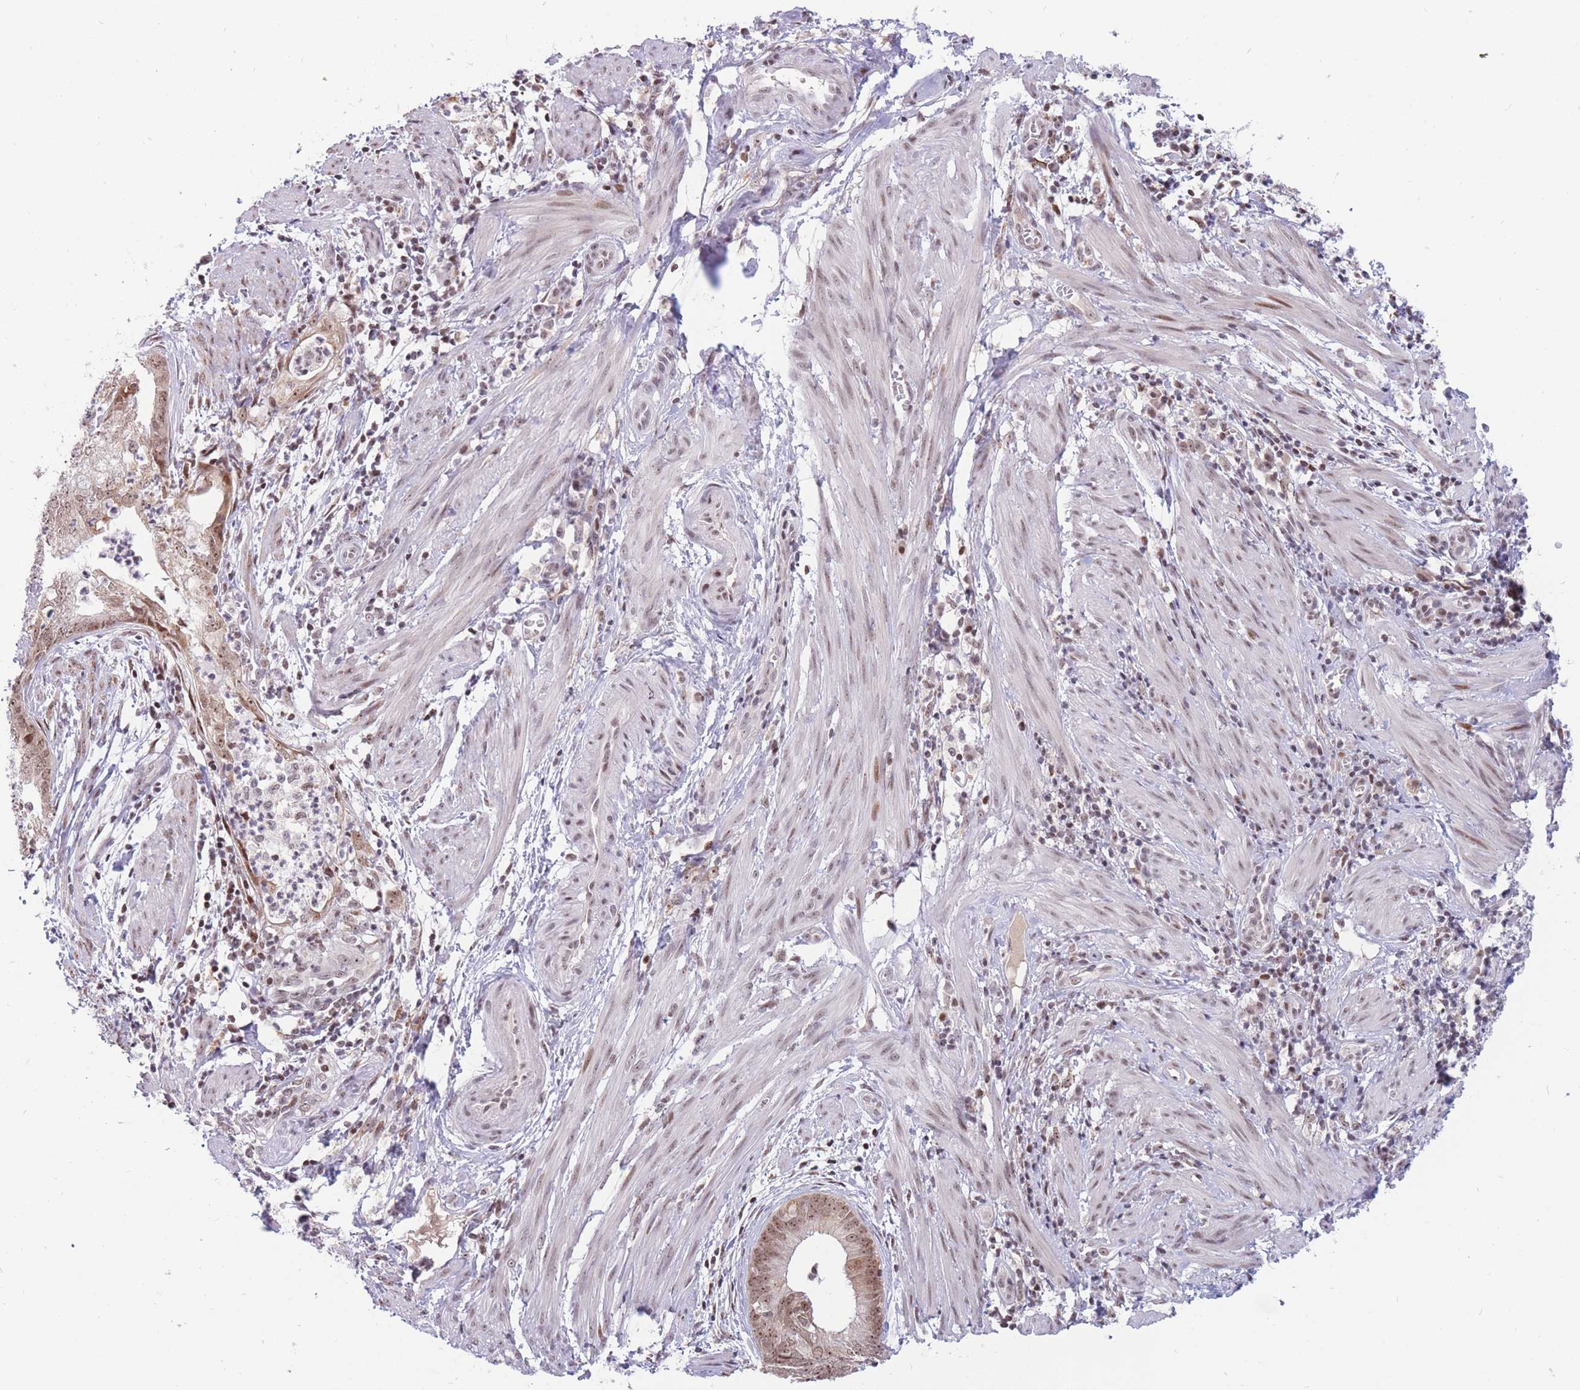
{"staining": {"intensity": "moderate", "quantity": ">75%", "location": "nuclear"}, "tissue": "endometrial cancer", "cell_type": "Tumor cells", "image_type": "cancer", "snomed": [{"axis": "morphology", "description": "Adenocarcinoma, NOS"}, {"axis": "topography", "description": "Endometrium"}], "caption": "A histopathology image of adenocarcinoma (endometrial) stained for a protein exhibits moderate nuclear brown staining in tumor cells. The staining was performed using DAB, with brown indicating positive protein expression. Nuclei are stained blue with hematoxylin.", "gene": "TARBP2", "patient": {"sex": "female", "age": 68}}